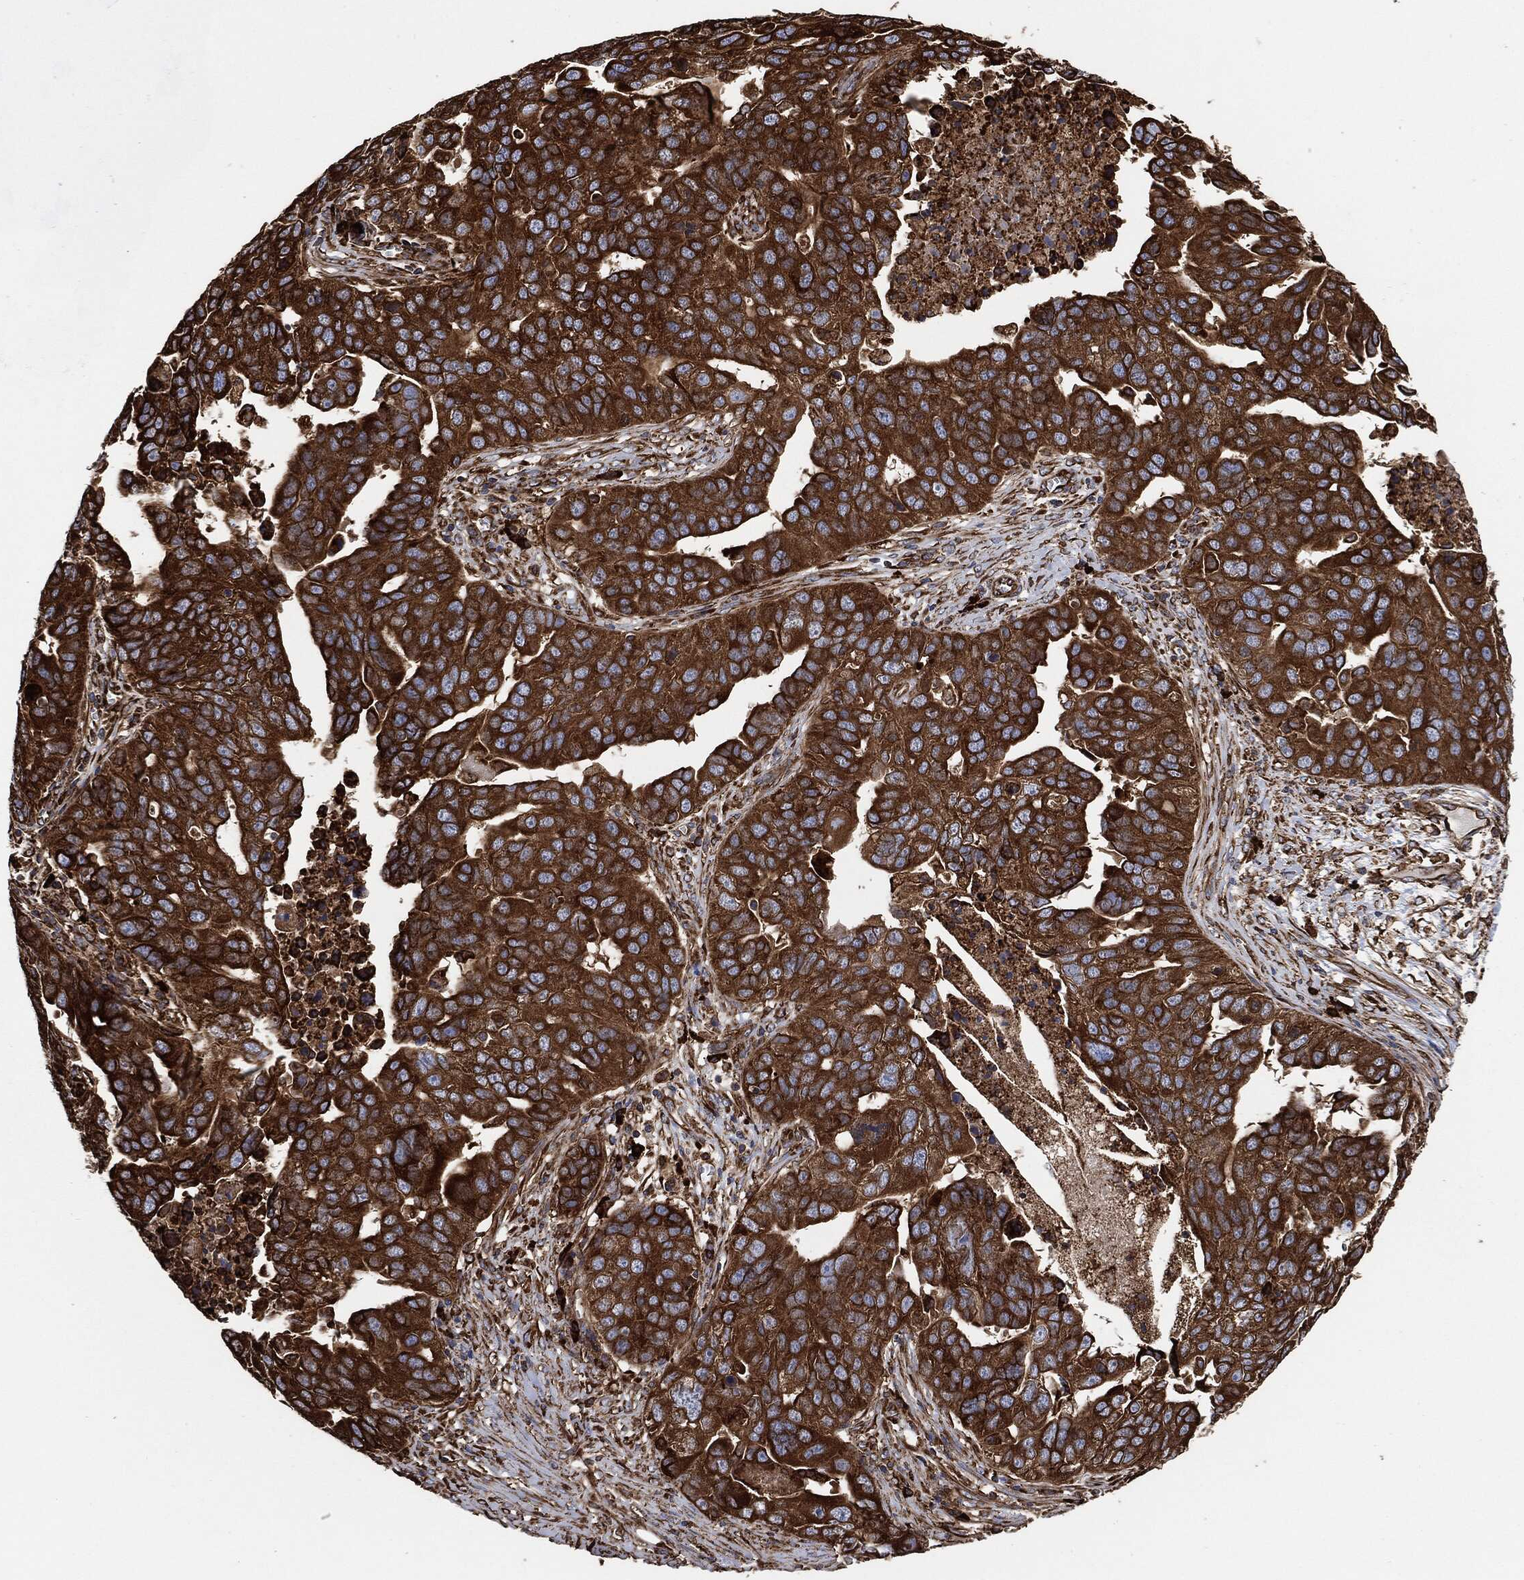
{"staining": {"intensity": "strong", "quantity": ">75%", "location": "cytoplasmic/membranous"}, "tissue": "ovarian cancer", "cell_type": "Tumor cells", "image_type": "cancer", "snomed": [{"axis": "morphology", "description": "Carcinoma, endometroid"}, {"axis": "topography", "description": "Soft tissue"}, {"axis": "topography", "description": "Ovary"}], "caption": "Endometroid carcinoma (ovarian) was stained to show a protein in brown. There is high levels of strong cytoplasmic/membranous staining in about >75% of tumor cells. The staining was performed using DAB to visualize the protein expression in brown, while the nuclei were stained in blue with hematoxylin (Magnification: 20x).", "gene": "AMFR", "patient": {"sex": "female", "age": 52}}